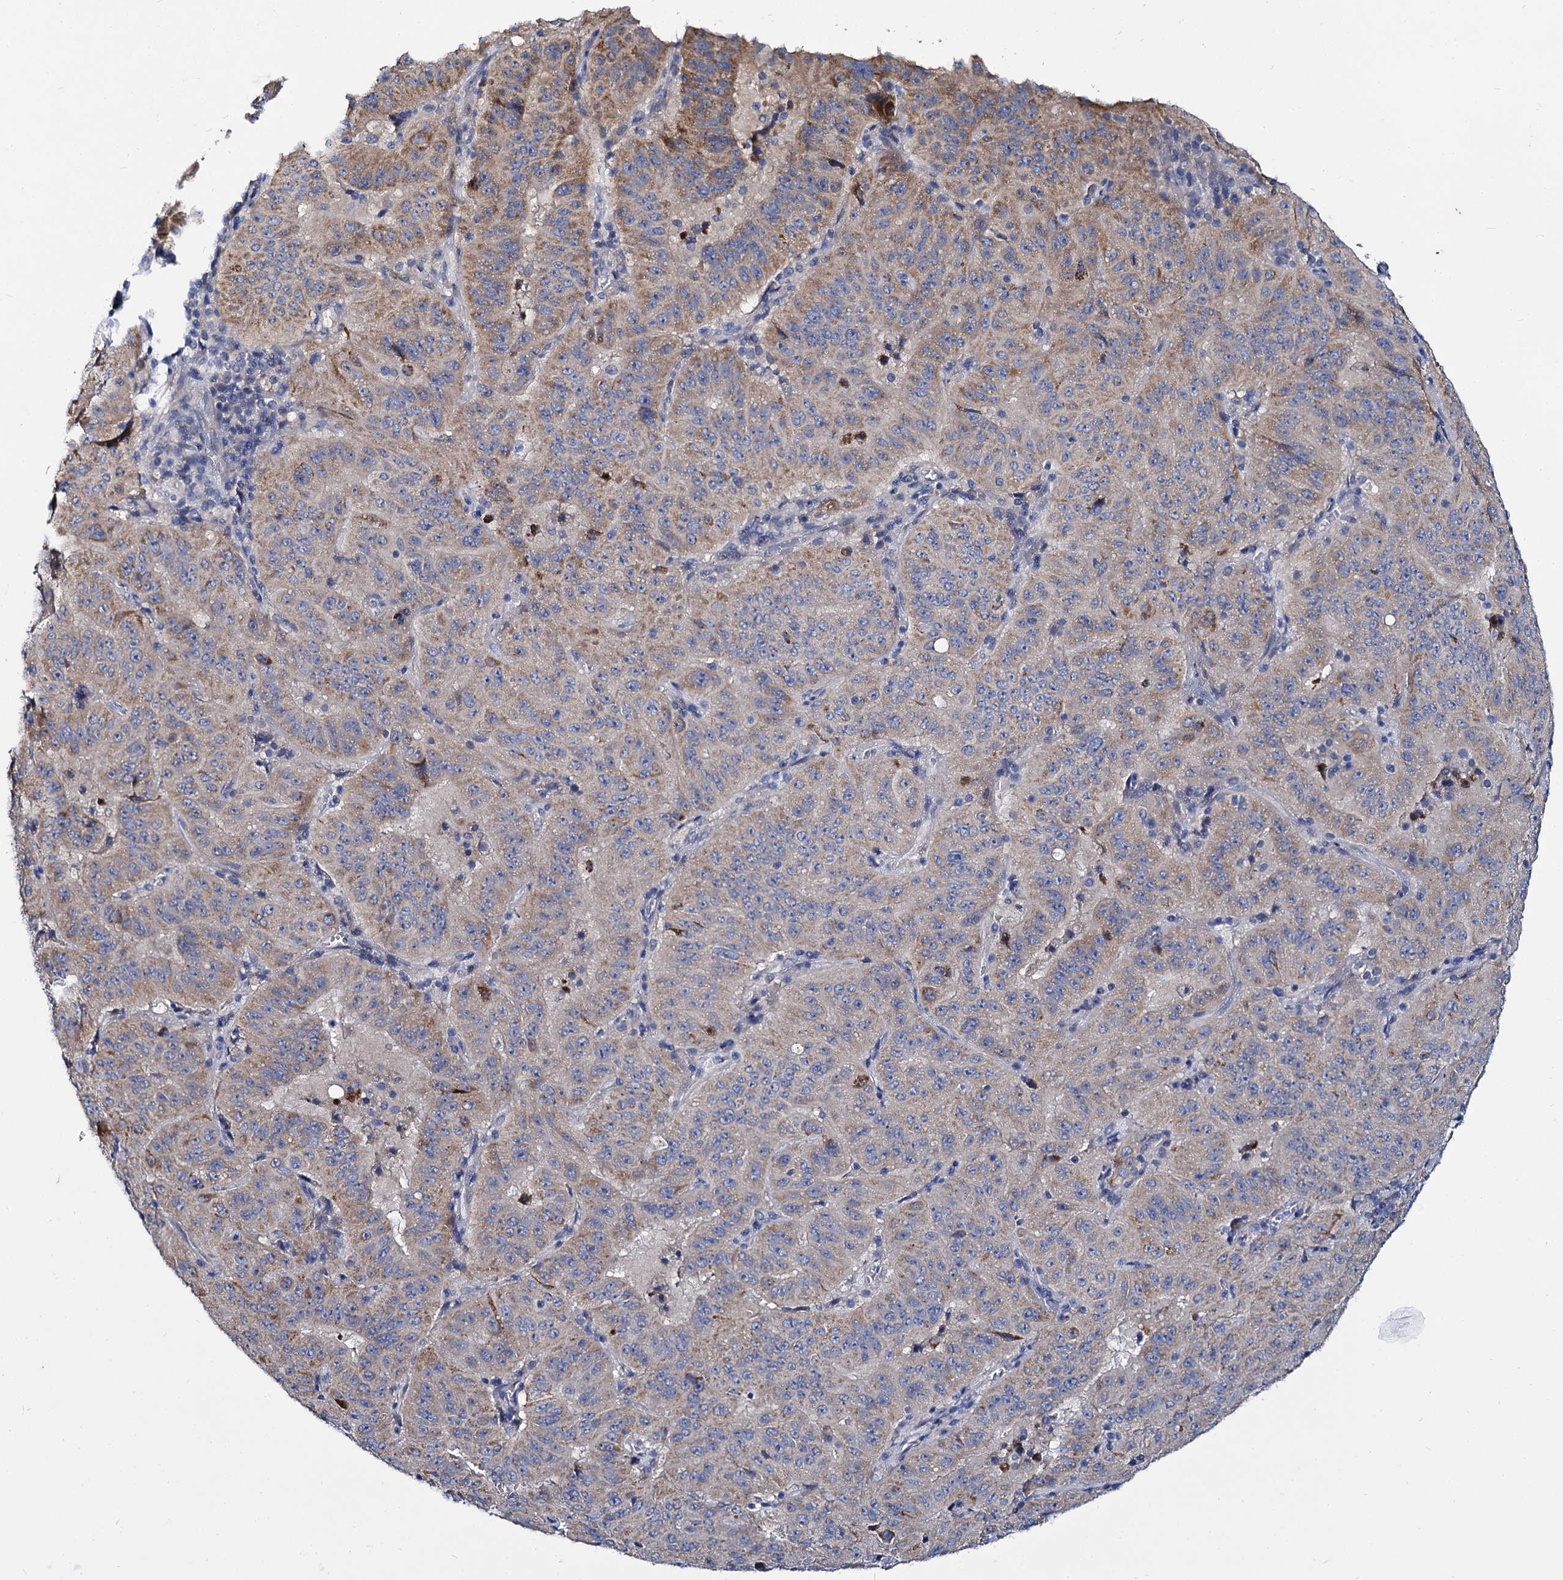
{"staining": {"intensity": "moderate", "quantity": "<25%", "location": "cytoplasmic/membranous"}, "tissue": "pancreatic cancer", "cell_type": "Tumor cells", "image_type": "cancer", "snomed": [{"axis": "morphology", "description": "Adenocarcinoma, NOS"}, {"axis": "topography", "description": "Pancreas"}], "caption": "Immunohistochemistry (IHC) image of neoplastic tissue: human pancreatic cancer (adenocarcinoma) stained using immunohistochemistry reveals low levels of moderate protein expression localized specifically in the cytoplasmic/membranous of tumor cells, appearing as a cytoplasmic/membranous brown color.", "gene": "PANX2", "patient": {"sex": "male", "age": 63}}